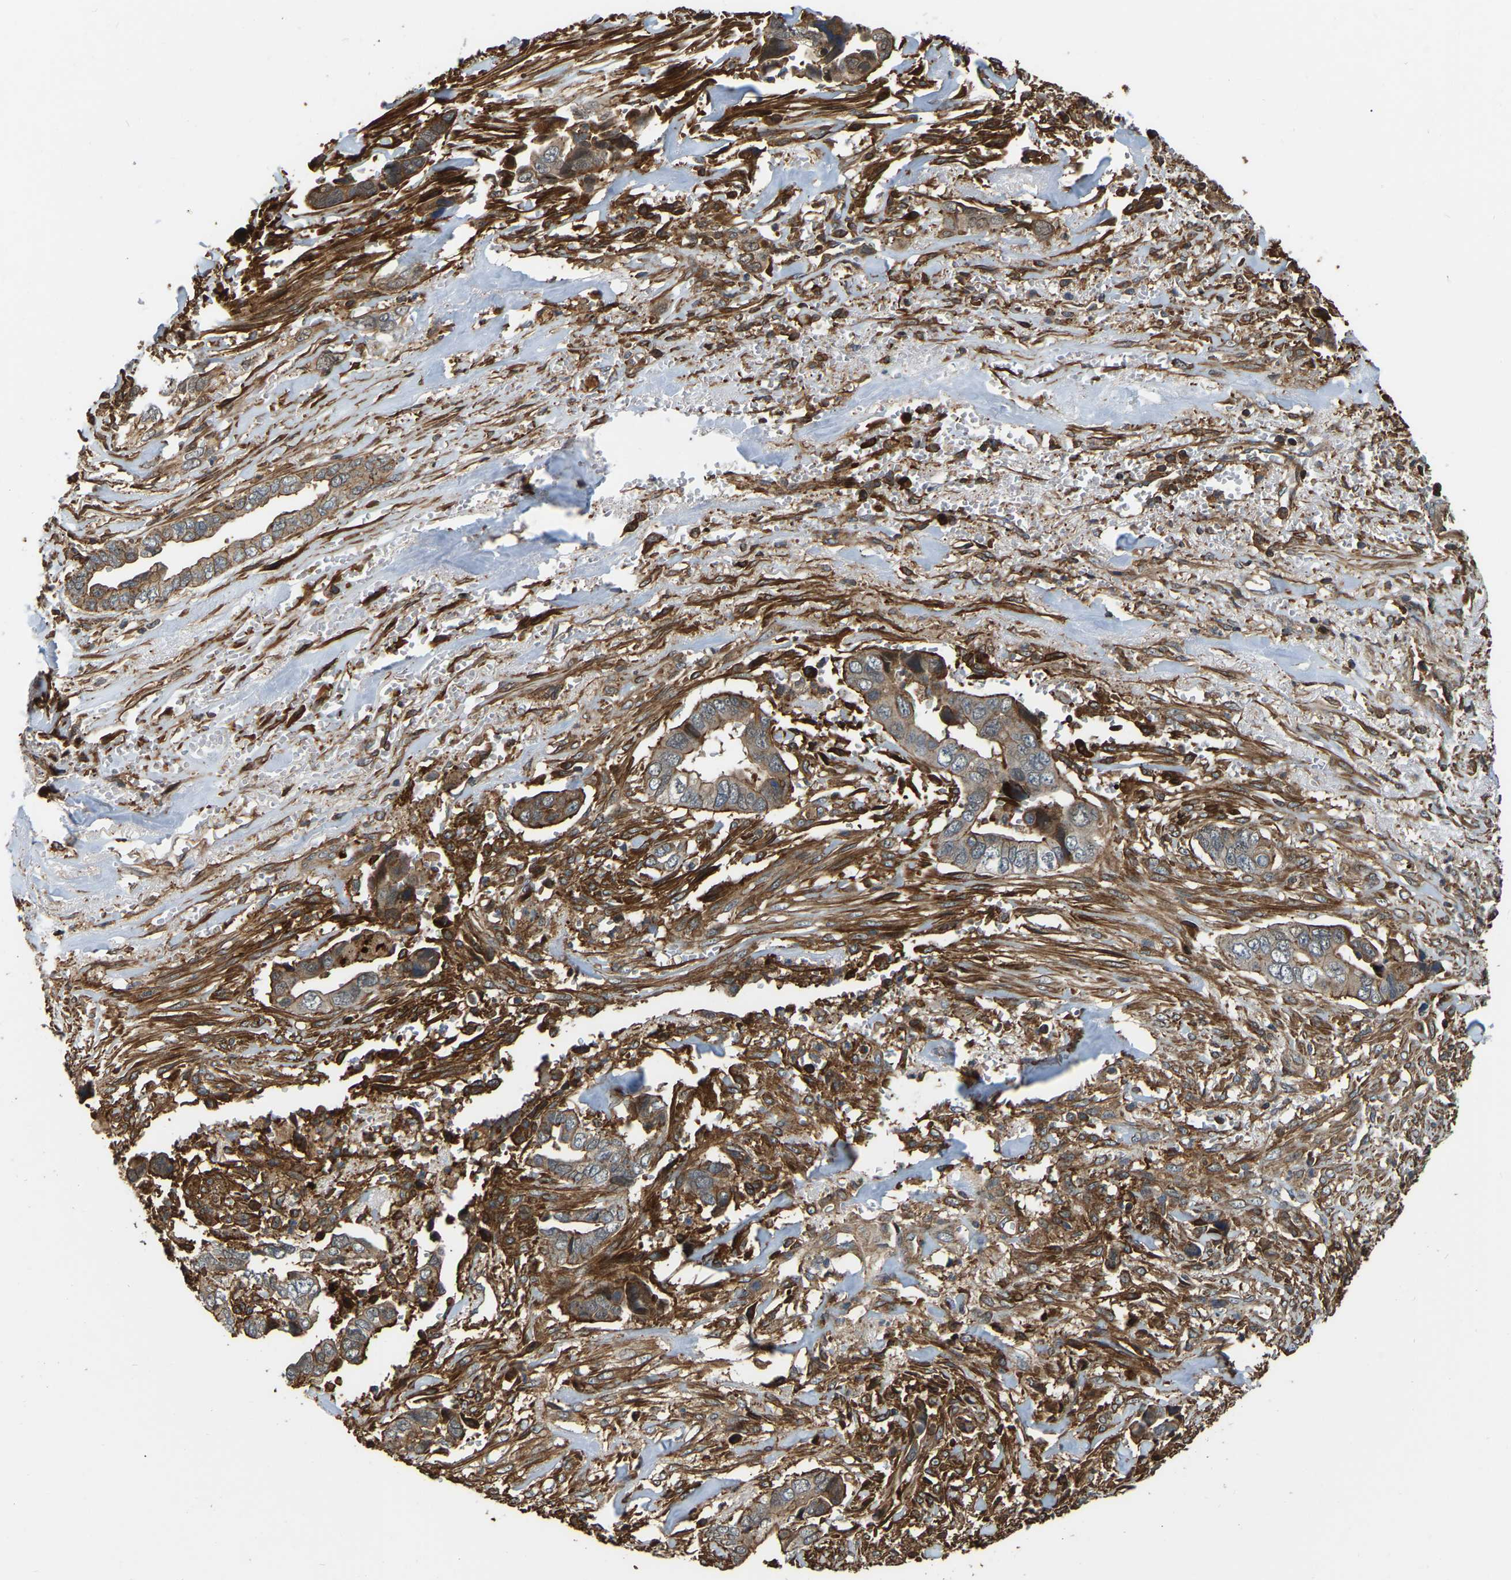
{"staining": {"intensity": "moderate", "quantity": ">75%", "location": "cytoplasmic/membranous"}, "tissue": "liver cancer", "cell_type": "Tumor cells", "image_type": "cancer", "snomed": [{"axis": "morphology", "description": "Cholangiocarcinoma"}, {"axis": "topography", "description": "Liver"}], "caption": "Liver cancer was stained to show a protein in brown. There is medium levels of moderate cytoplasmic/membranous positivity in about >75% of tumor cells.", "gene": "SAMD9L", "patient": {"sex": "female", "age": 79}}